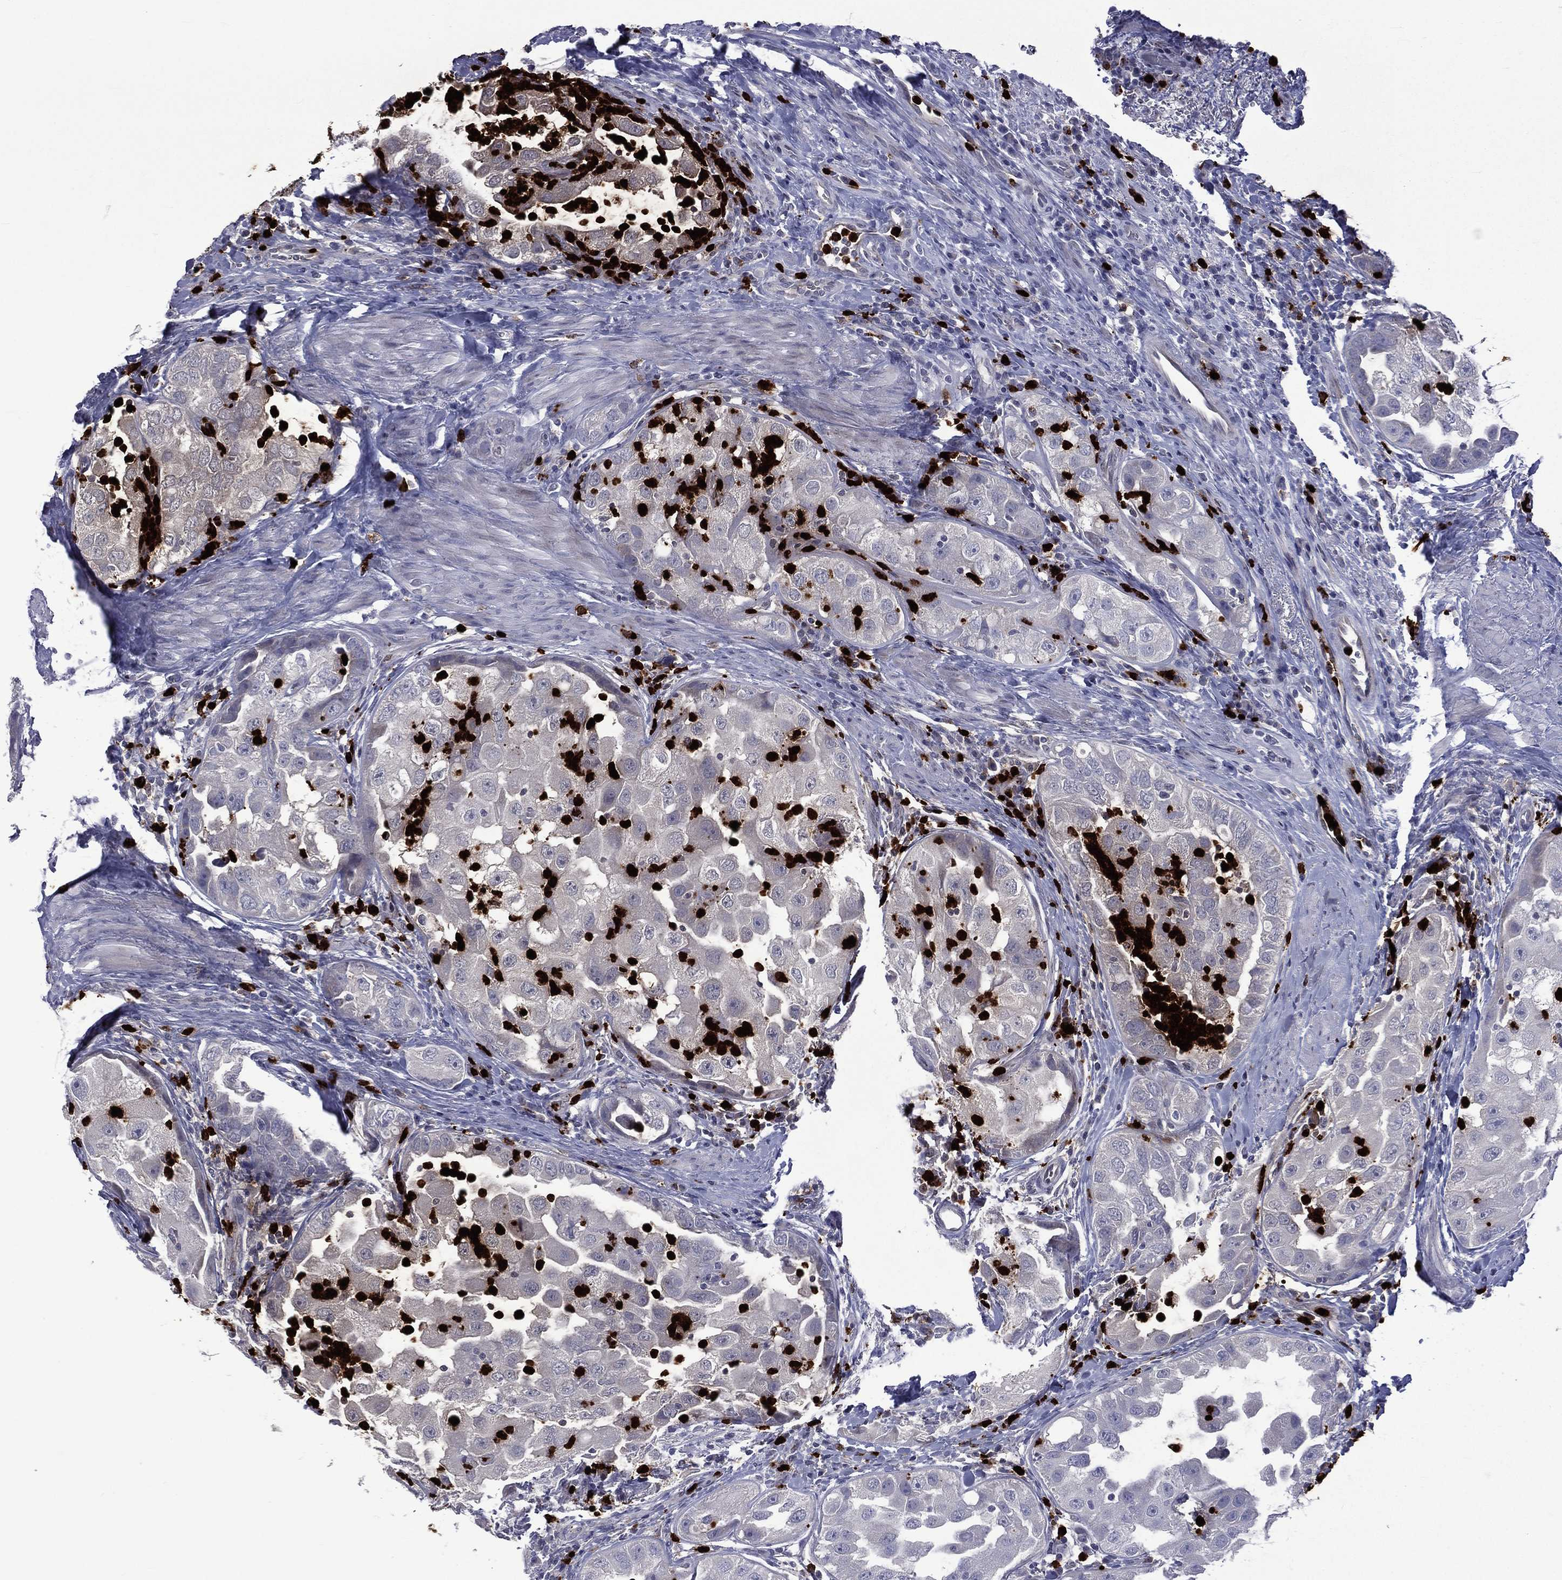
{"staining": {"intensity": "negative", "quantity": "none", "location": "none"}, "tissue": "urothelial cancer", "cell_type": "Tumor cells", "image_type": "cancer", "snomed": [{"axis": "morphology", "description": "Urothelial carcinoma, High grade"}, {"axis": "topography", "description": "Urinary bladder"}], "caption": "Immunohistochemistry (IHC) histopathology image of neoplastic tissue: high-grade urothelial carcinoma stained with DAB (3,3'-diaminobenzidine) shows no significant protein positivity in tumor cells.", "gene": "ELANE", "patient": {"sex": "female", "age": 41}}